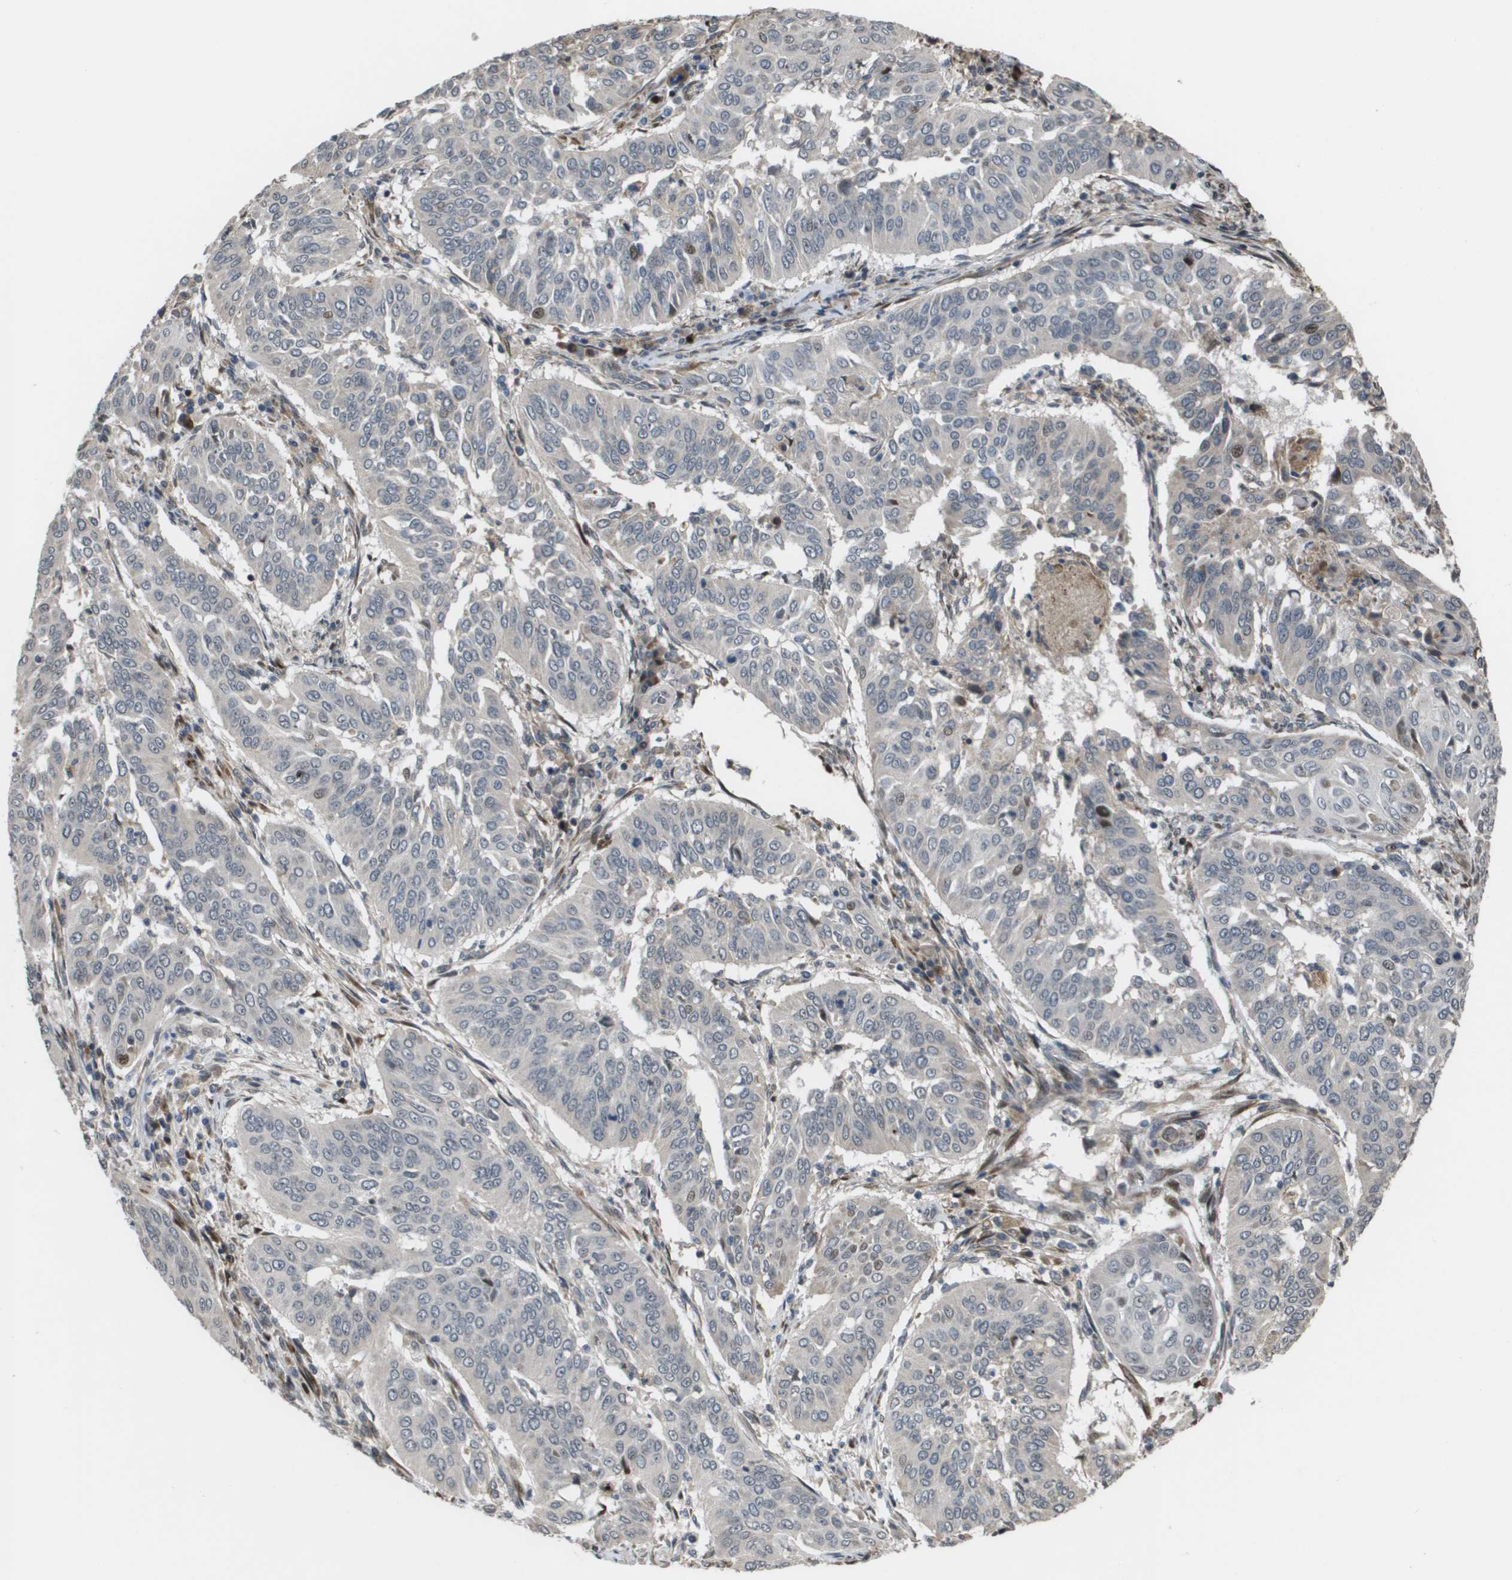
{"staining": {"intensity": "moderate", "quantity": "<25%", "location": "nuclear"}, "tissue": "cervical cancer", "cell_type": "Tumor cells", "image_type": "cancer", "snomed": [{"axis": "morphology", "description": "Normal tissue, NOS"}, {"axis": "morphology", "description": "Squamous cell carcinoma, NOS"}, {"axis": "topography", "description": "Cervix"}], "caption": "Cervical cancer stained for a protein (brown) shows moderate nuclear positive staining in approximately <25% of tumor cells.", "gene": "AXIN2", "patient": {"sex": "female", "age": 39}}